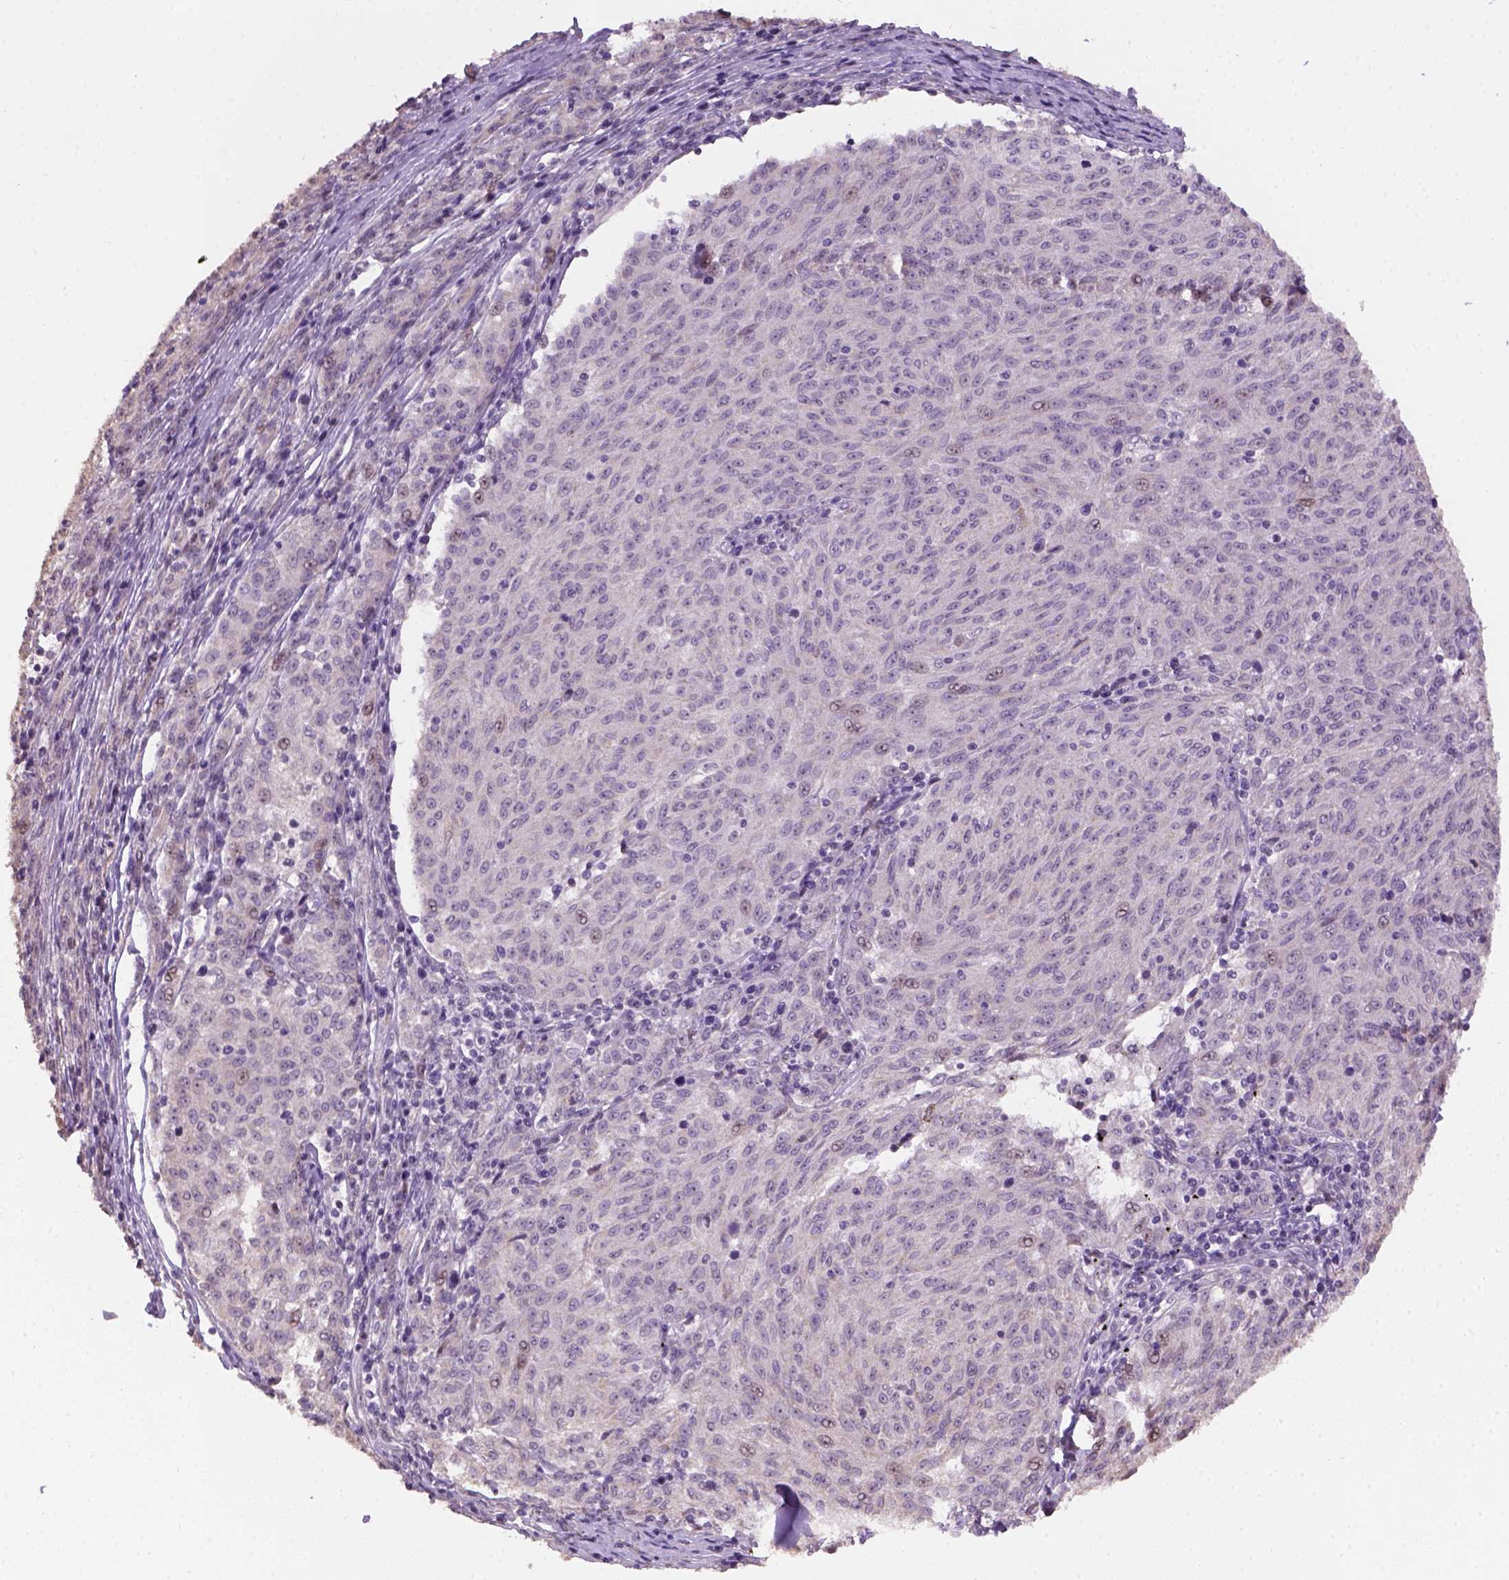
{"staining": {"intensity": "negative", "quantity": "none", "location": "none"}, "tissue": "melanoma", "cell_type": "Tumor cells", "image_type": "cancer", "snomed": [{"axis": "morphology", "description": "Malignant melanoma, NOS"}, {"axis": "topography", "description": "Skin"}], "caption": "Immunohistochemistry histopathology image of human melanoma stained for a protein (brown), which demonstrates no staining in tumor cells.", "gene": "DDX50", "patient": {"sex": "female", "age": 72}}